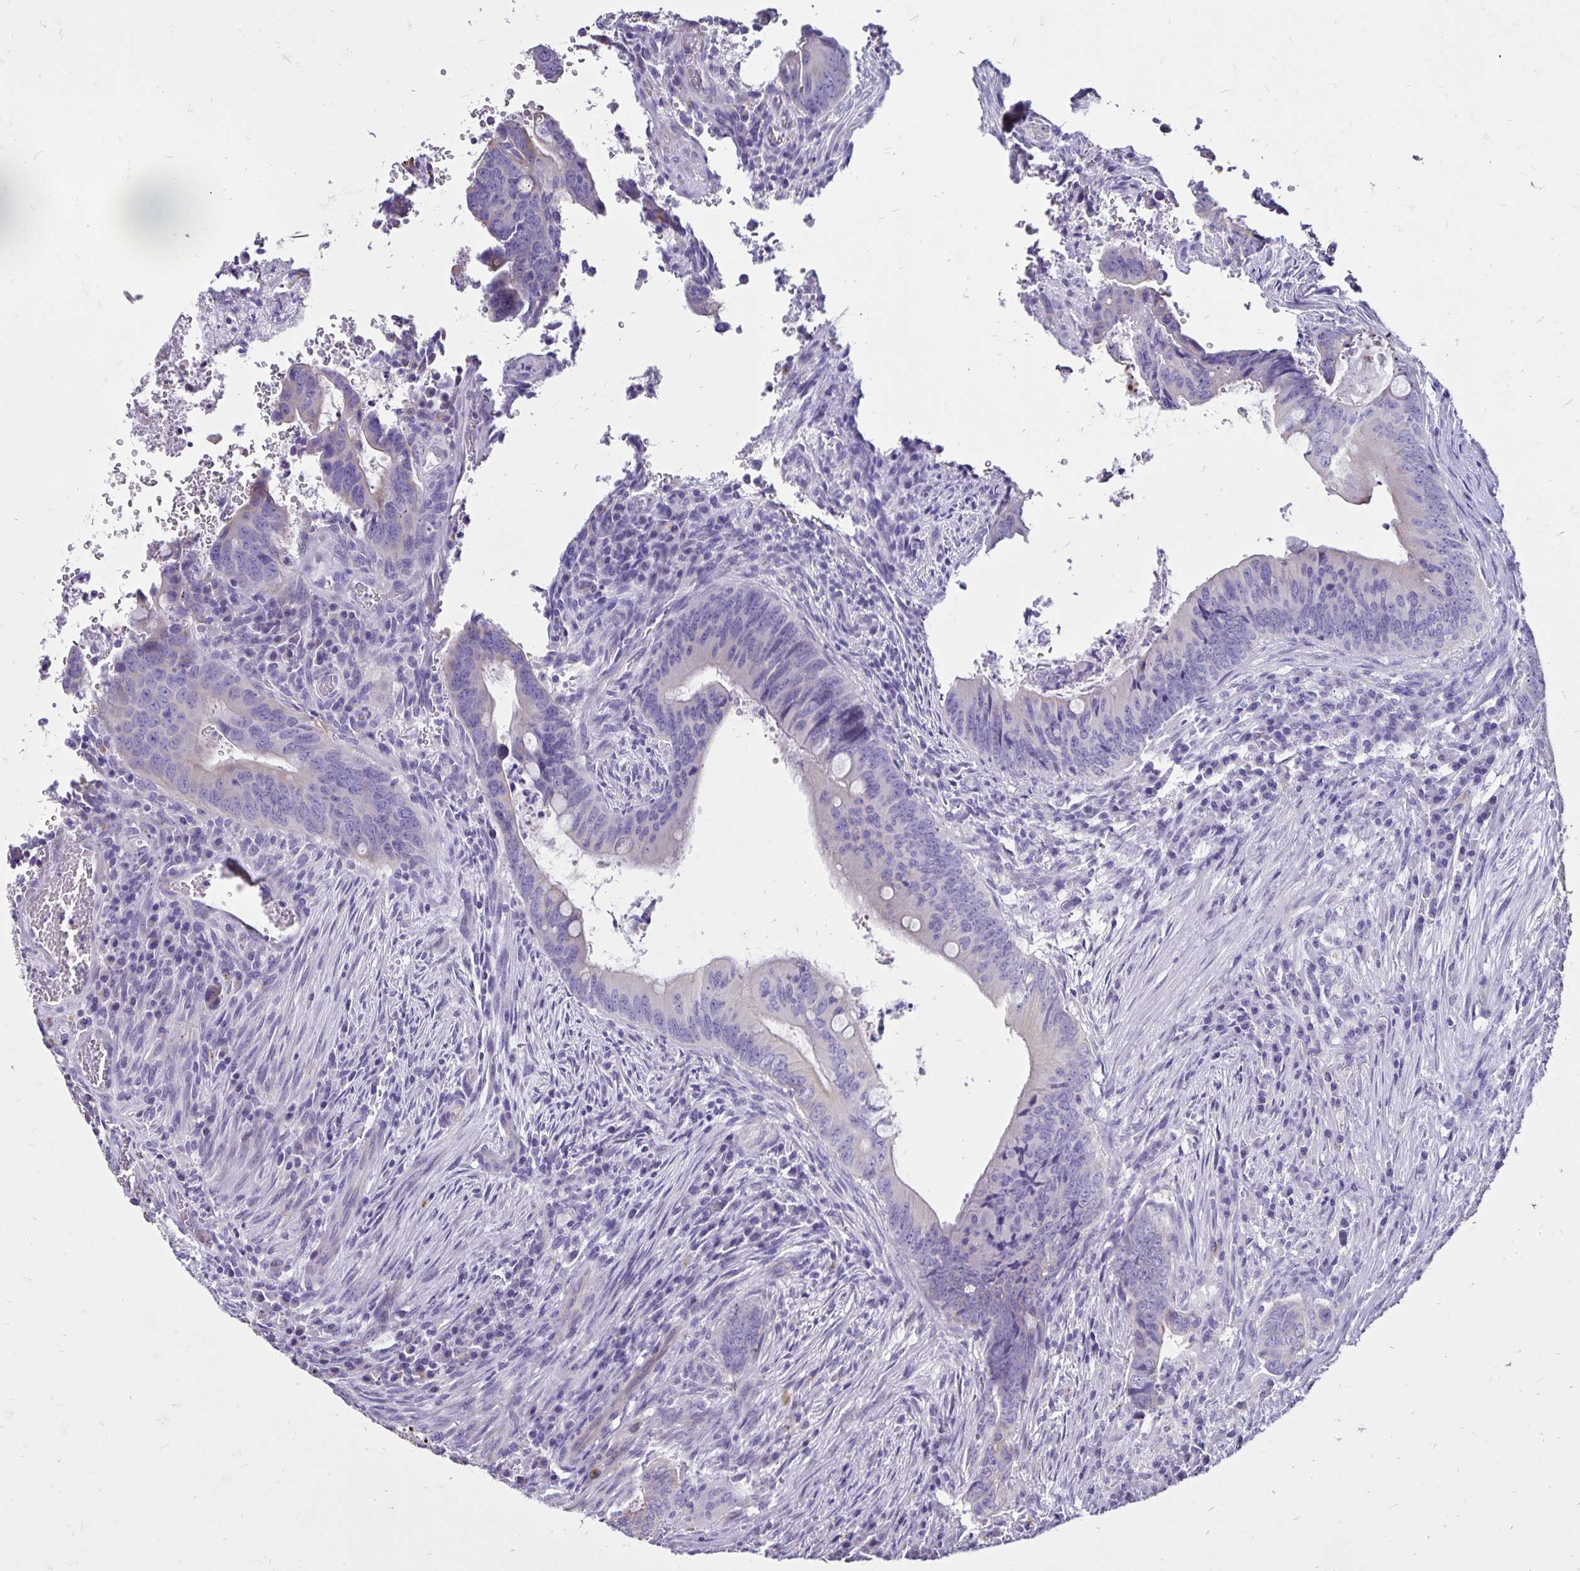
{"staining": {"intensity": "negative", "quantity": "none", "location": "none"}, "tissue": "colorectal cancer", "cell_type": "Tumor cells", "image_type": "cancer", "snomed": [{"axis": "morphology", "description": "Adenocarcinoma, NOS"}, {"axis": "topography", "description": "Colon"}], "caption": "Colorectal cancer (adenocarcinoma) stained for a protein using IHC demonstrates no positivity tumor cells.", "gene": "EVPL", "patient": {"sex": "female", "age": 74}}